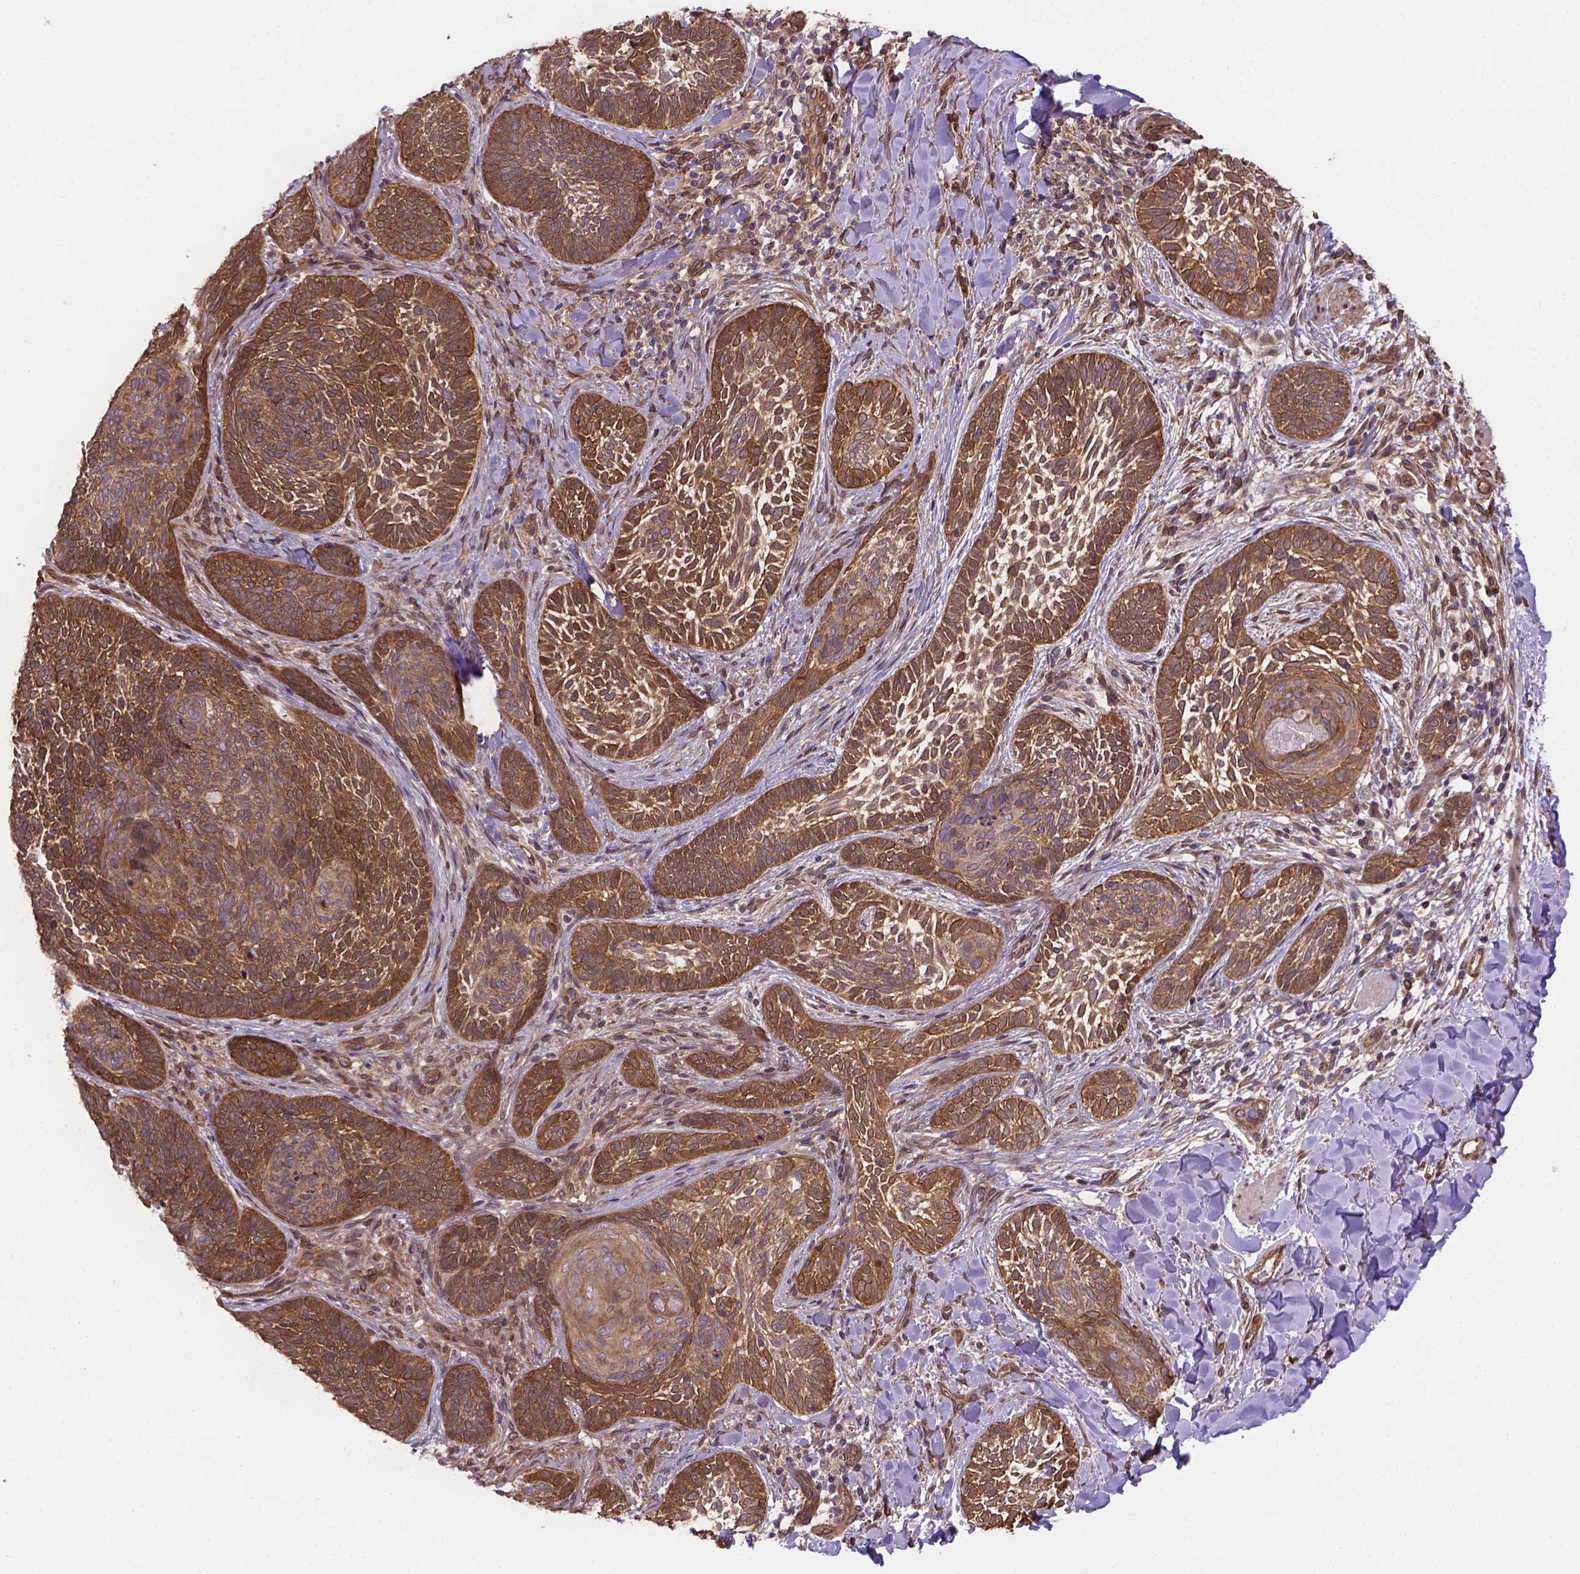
{"staining": {"intensity": "moderate", "quantity": ">75%", "location": "cytoplasmic/membranous"}, "tissue": "skin cancer", "cell_type": "Tumor cells", "image_type": "cancer", "snomed": [{"axis": "morphology", "description": "Normal tissue, NOS"}, {"axis": "morphology", "description": "Basal cell carcinoma"}, {"axis": "topography", "description": "Skin"}], "caption": "A photomicrograph of skin basal cell carcinoma stained for a protein shows moderate cytoplasmic/membranous brown staining in tumor cells. The protein is stained brown, and the nuclei are stained in blue (DAB IHC with brightfield microscopy, high magnification).", "gene": "YAP1", "patient": {"sex": "male", "age": 46}}